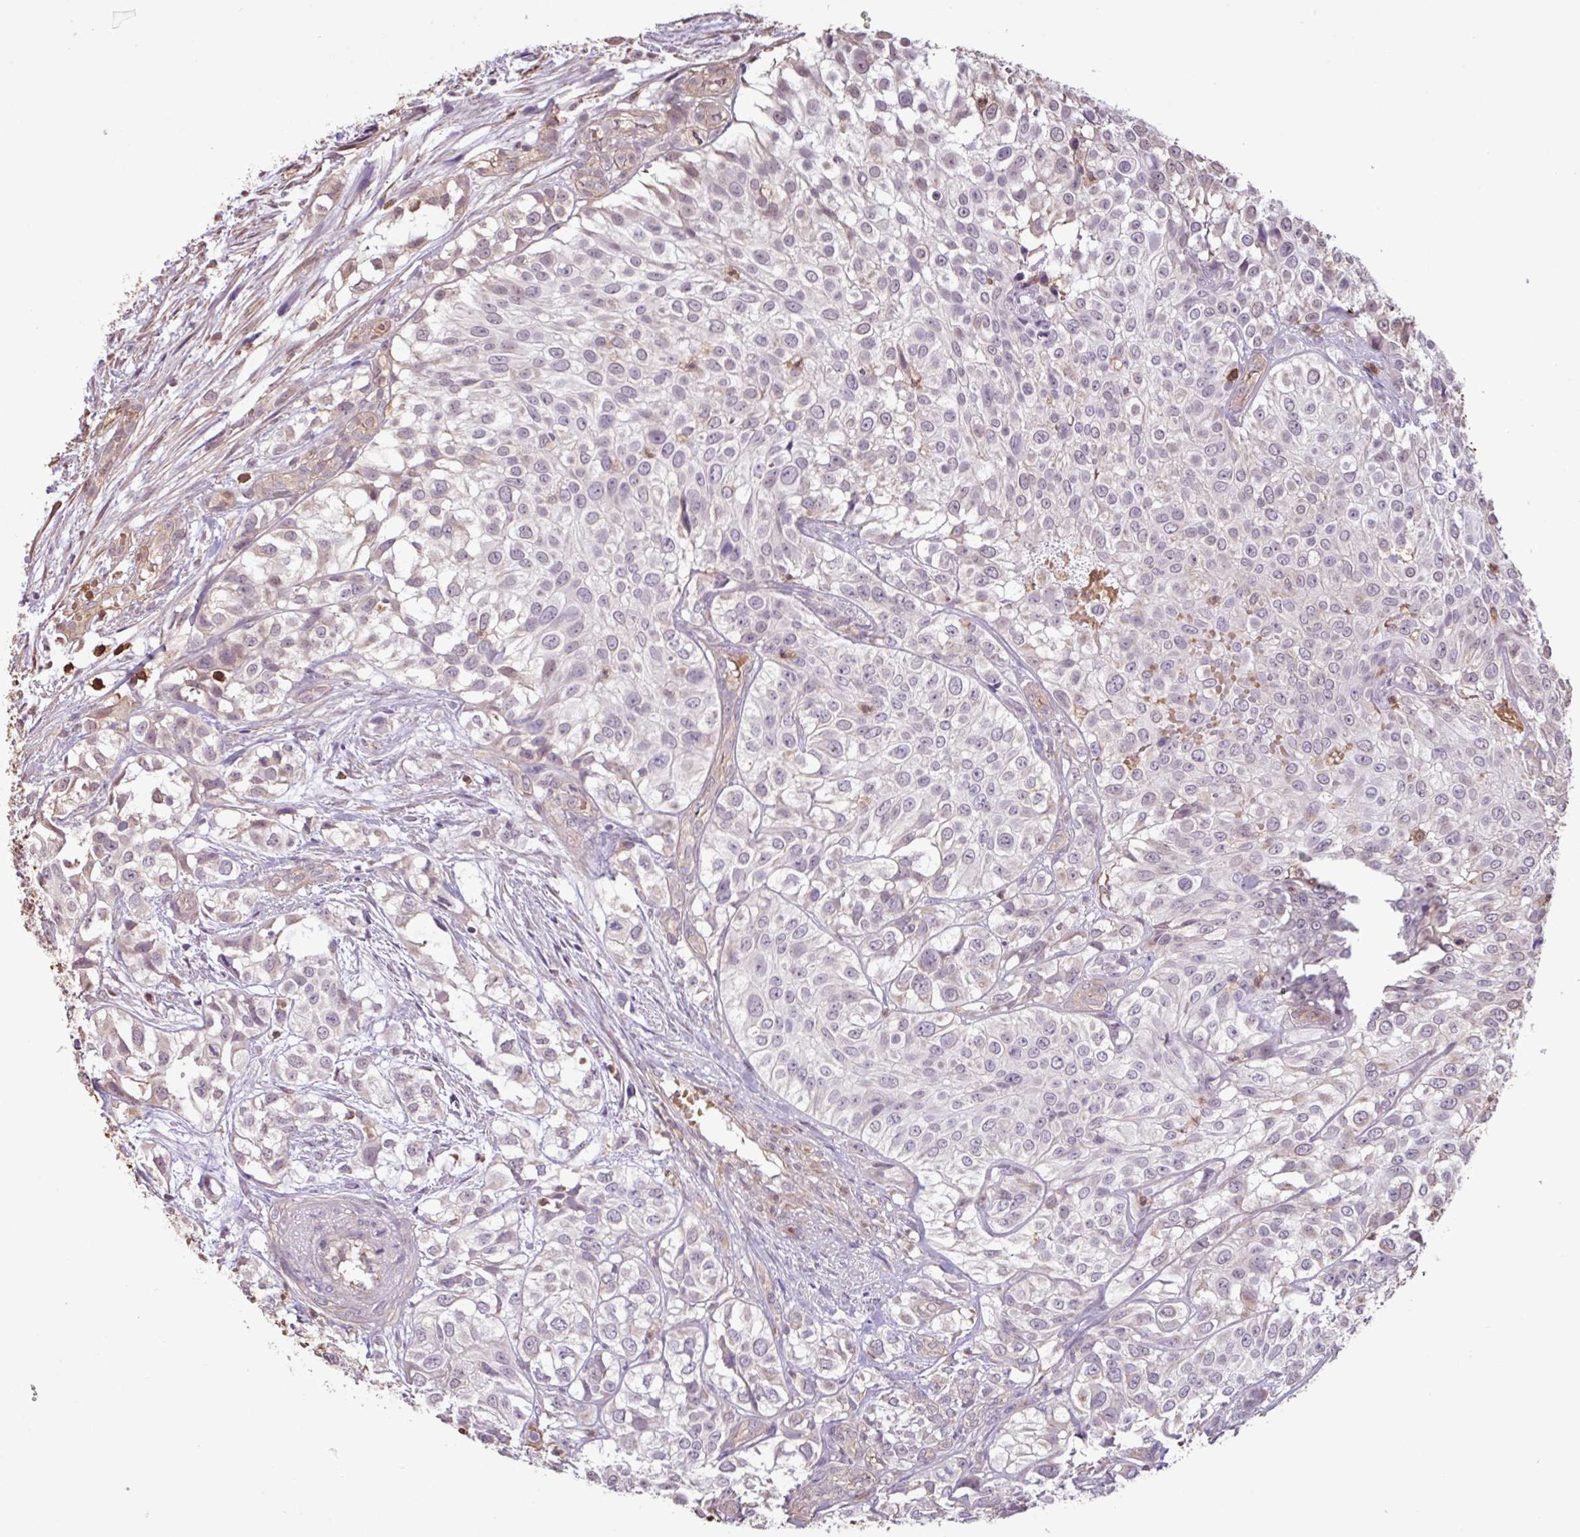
{"staining": {"intensity": "negative", "quantity": "none", "location": "none"}, "tissue": "urothelial cancer", "cell_type": "Tumor cells", "image_type": "cancer", "snomed": [{"axis": "morphology", "description": "Urothelial carcinoma, High grade"}, {"axis": "topography", "description": "Urinary bladder"}], "caption": "This histopathology image is of high-grade urothelial carcinoma stained with immunohistochemistry to label a protein in brown with the nuclei are counter-stained blue. There is no staining in tumor cells.", "gene": "CHST11", "patient": {"sex": "male", "age": 56}}